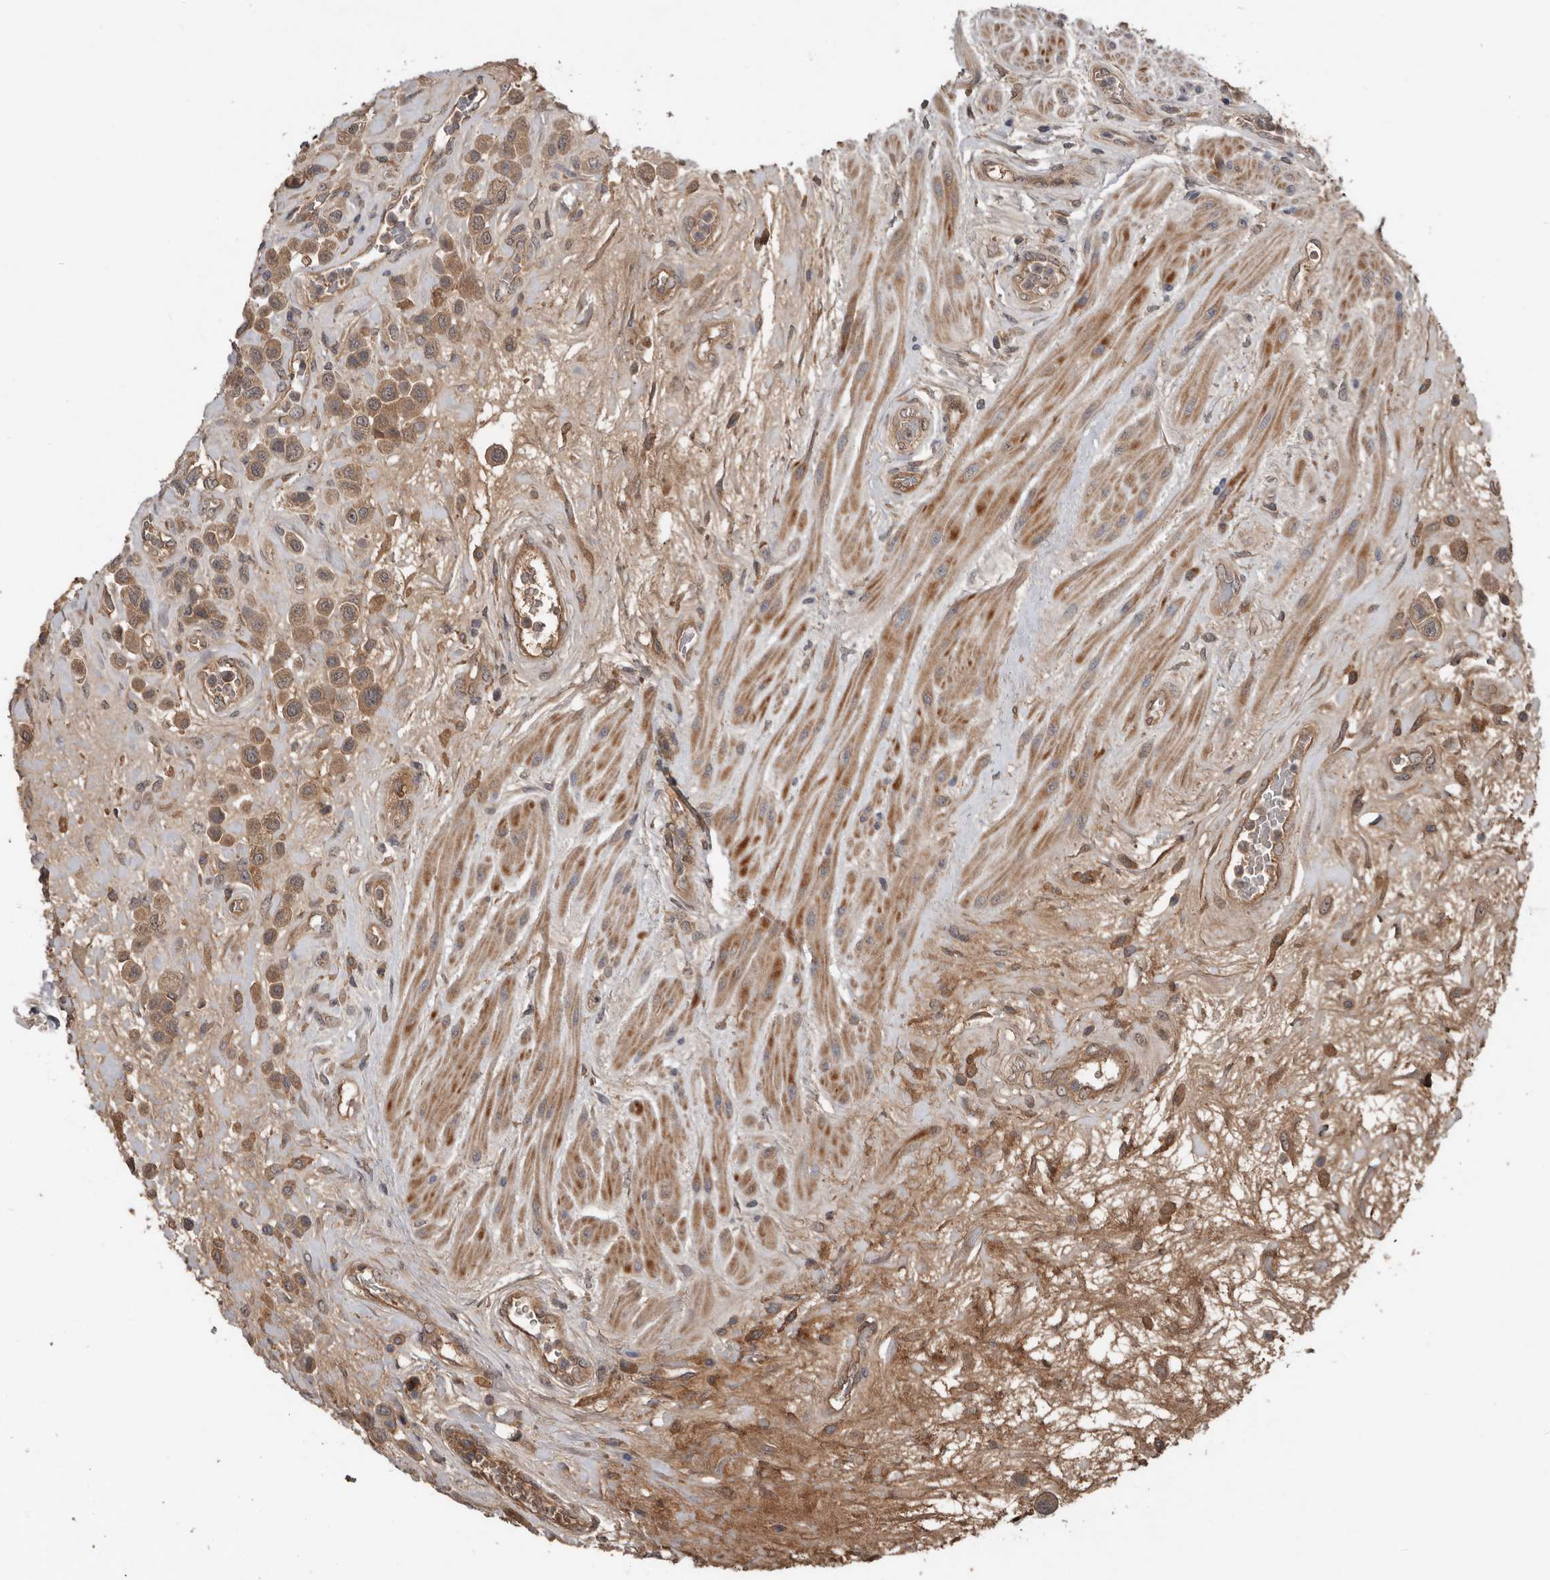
{"staining": {"intensity": "moderate", "quantity": ">75%", "location": "cytoplasmic/membranous"}, "tissue": "urothelial cancer", "cell_type": "Tumor cells", "image_type": "cancer", "snomed": [{"axis": "morphology", "description": "Urothelial carcinoma, High grade"}, {"axis": "topography", "description": "Urinary bladder"}], "caption": "High-grade urothelial carcinoma tissue exhibits moderate cytoplasmic/membranous expression in about >75% of tumor cells, visualized by immunohistochemistry.", "gene": "DNAJB4", "patient": {"sex": "male", "age": 50}}